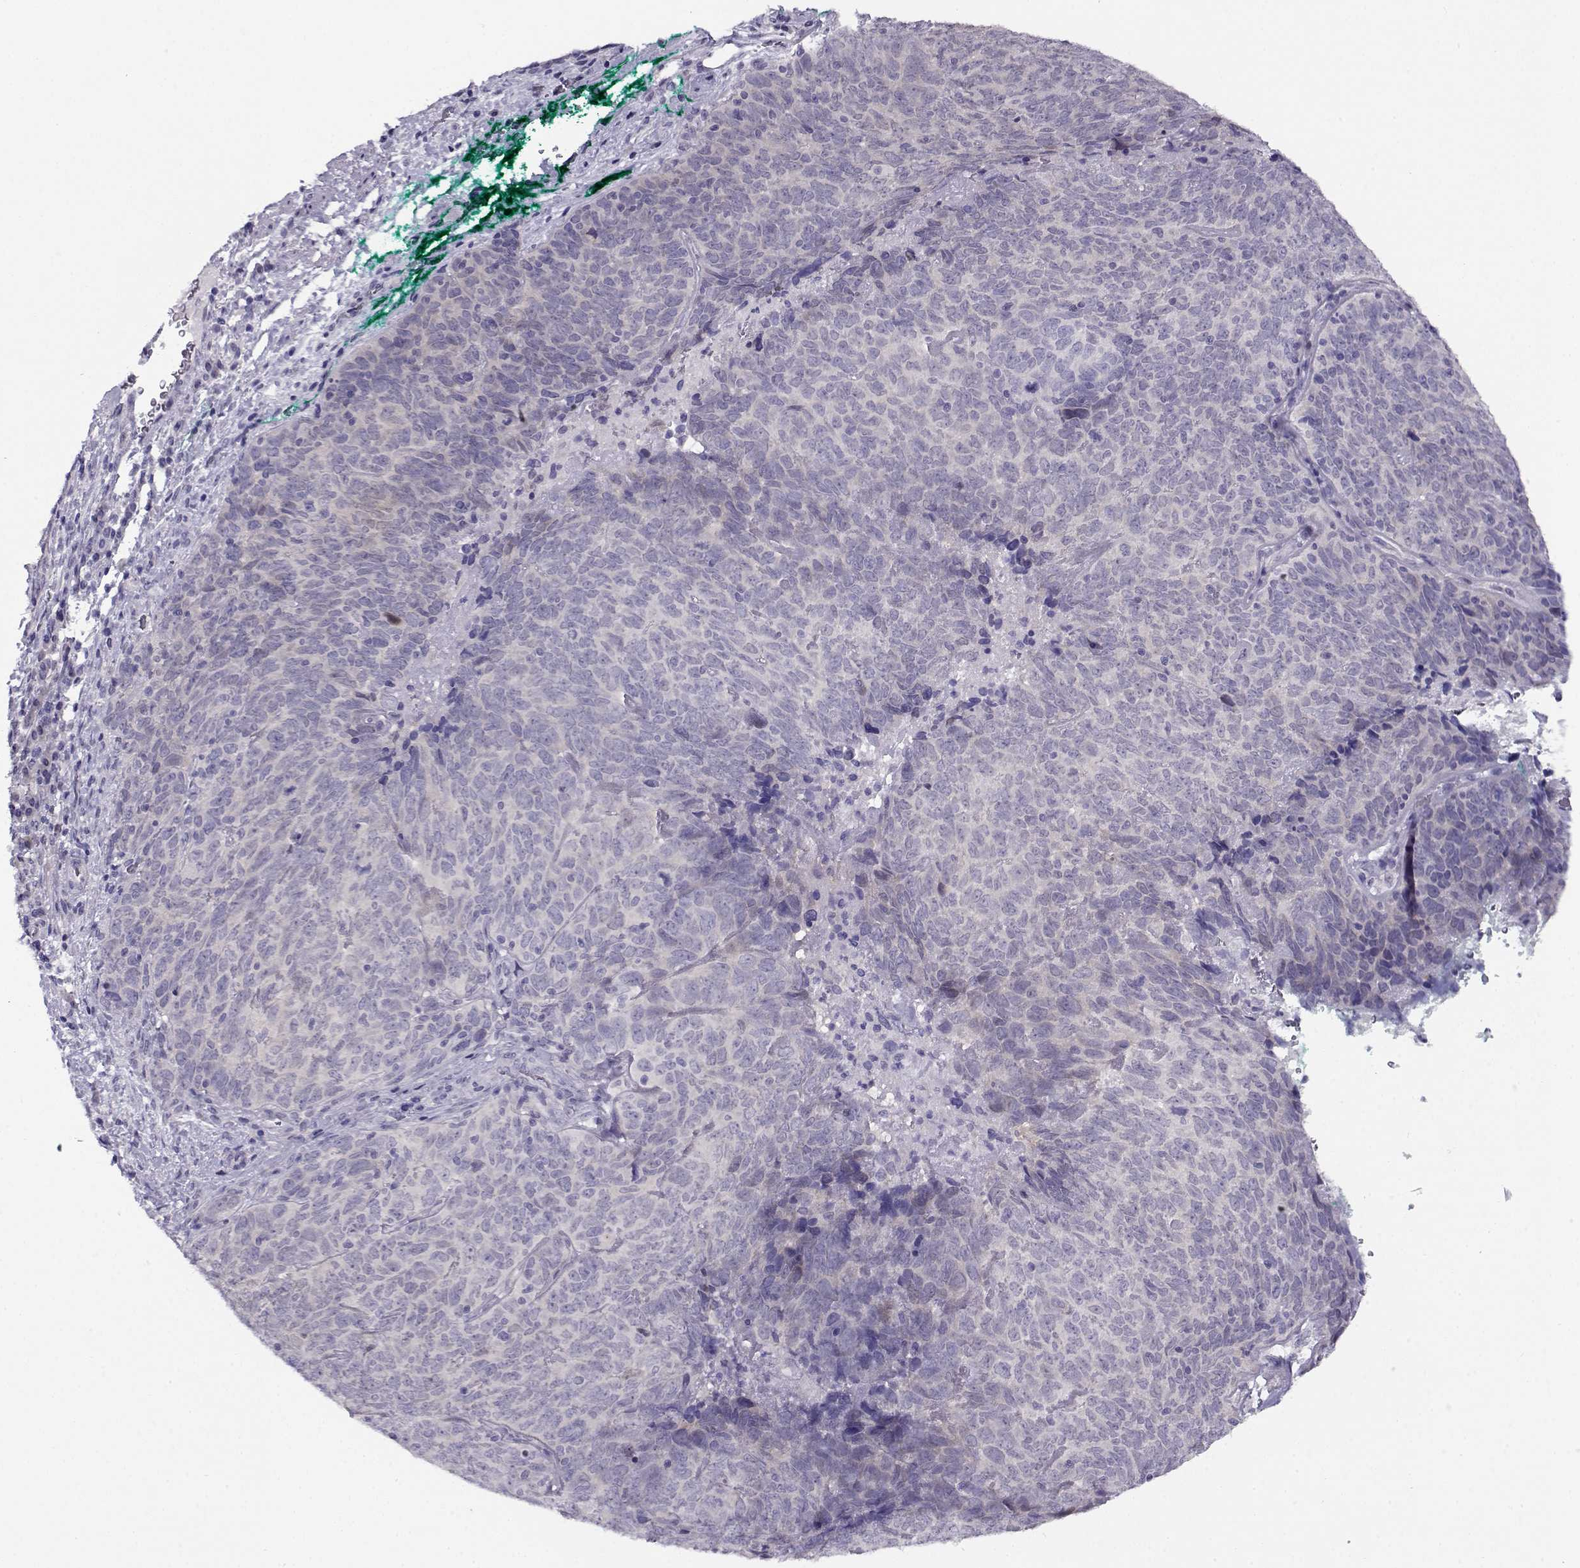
{"staining": {"intensity": "negative", "quantity": "none", "location": "none"}, "tissue": "skin cancer", "cell_type": "Tumor cells", "image_type": "cancer", "snomed": [{"axis": "morphology", "description": "Squamous cell carcinoma, NOS"}, {"axis": "topography", "description": "Skin"}, {"axis": "topography", "description": "Anal"}], "caption": "Immunohistochemistry (IHC) image of skin squamous cell carcinoma stained for a protein (brown), which reveals no staining in tumor cells. Nuclei are stained in blue.", "gene": "FEZF1", "patient": {"sex": "female", "age": 51}}